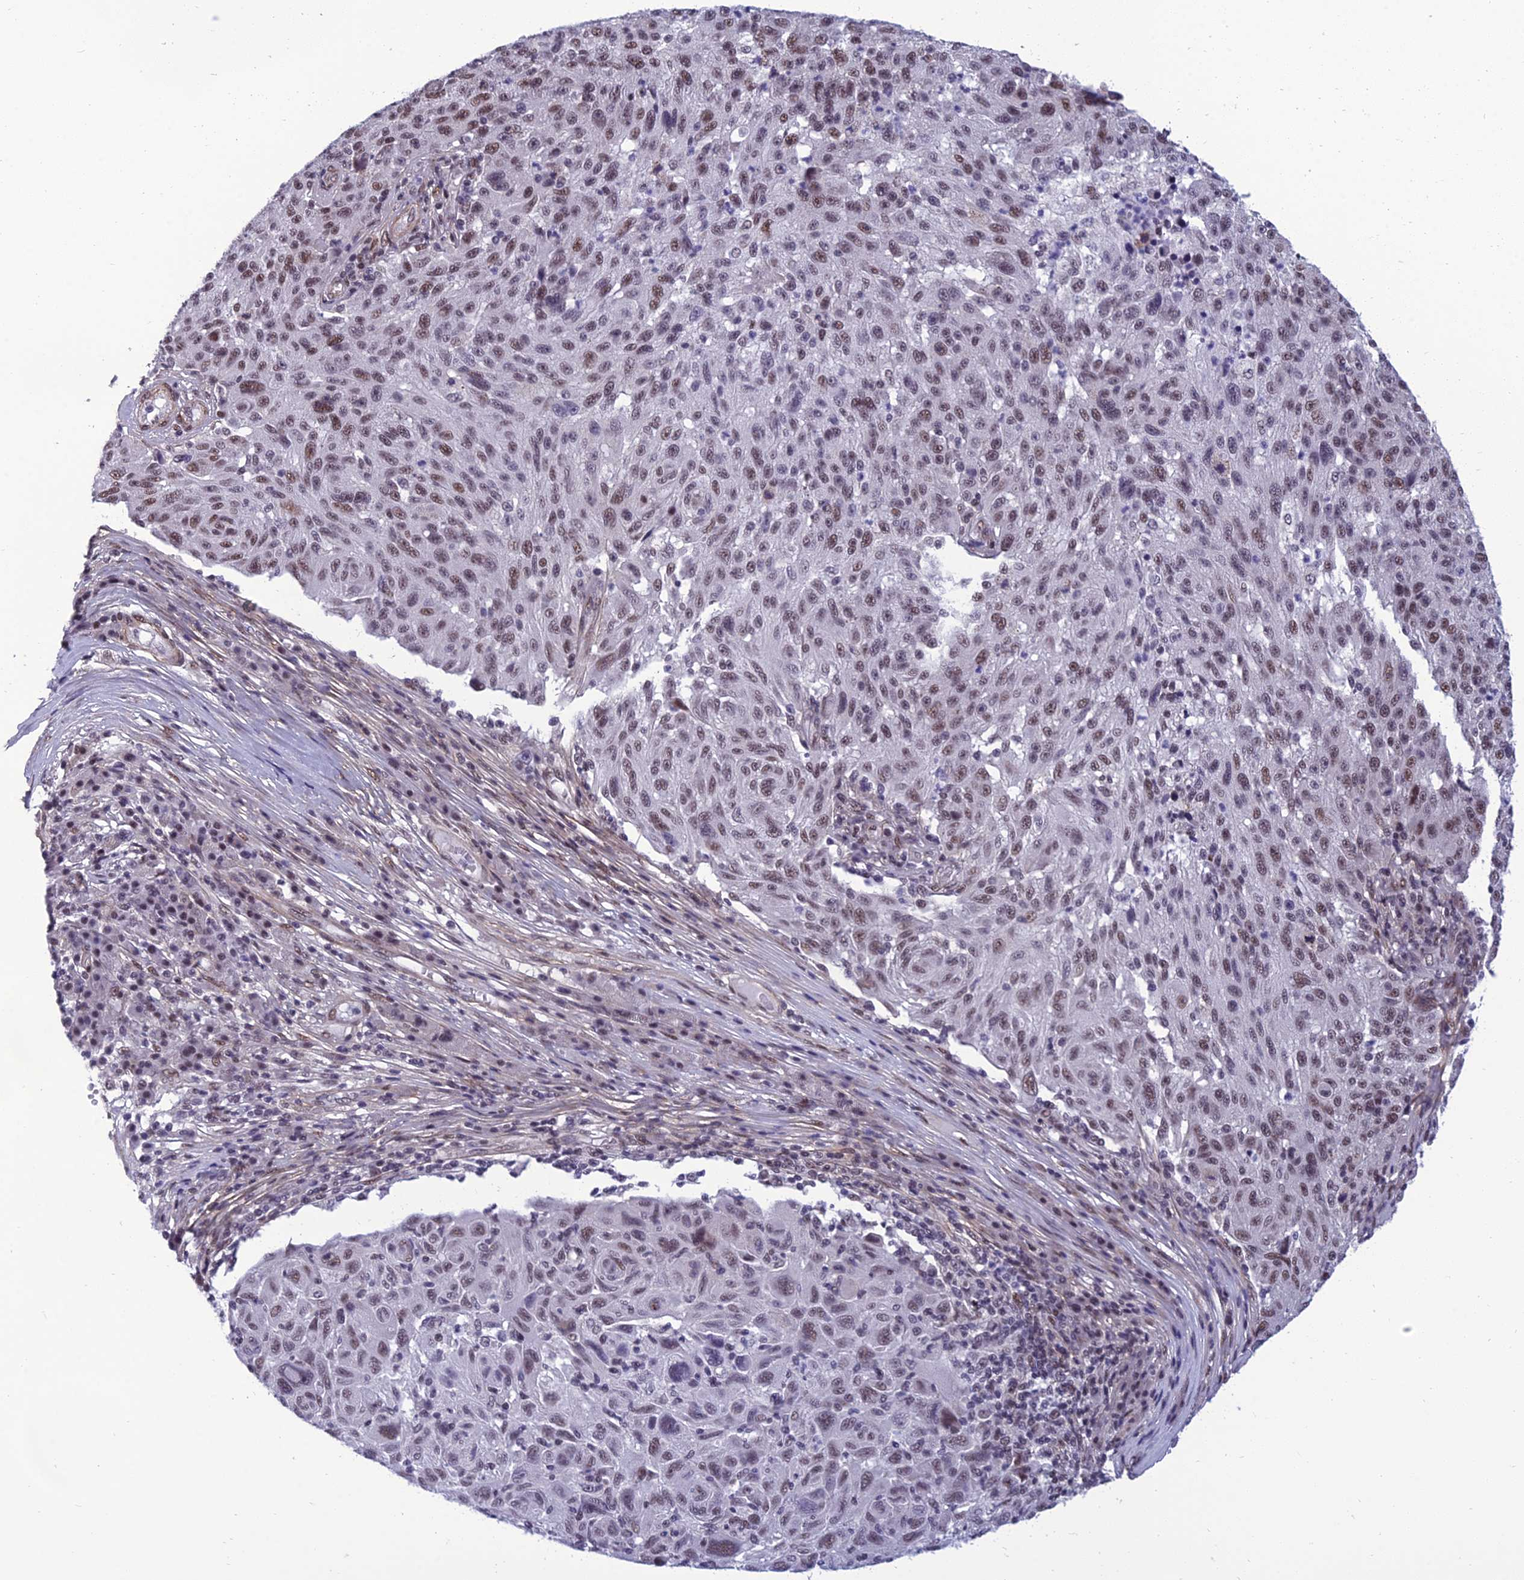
{"staining": {"intensity": "moderate", "quantity": "25%-75%", "location": "nuclear"}, "tissue": "melanoma", "cell_type": "Tumor cells", "image_type": "cancer", "snomed": [{"axis": "morphology", "description": "Malignant melanoma, NOS"}, {"axis": "topography", "description": "Skin"}], "caption": "Tumor cells reveal medium levels of moderate nuclear staining in approximately 25%-75% of cells in malignant melanoma.", "gene": "RSRC1", "patient": {"sex": "male", "age": 53}}